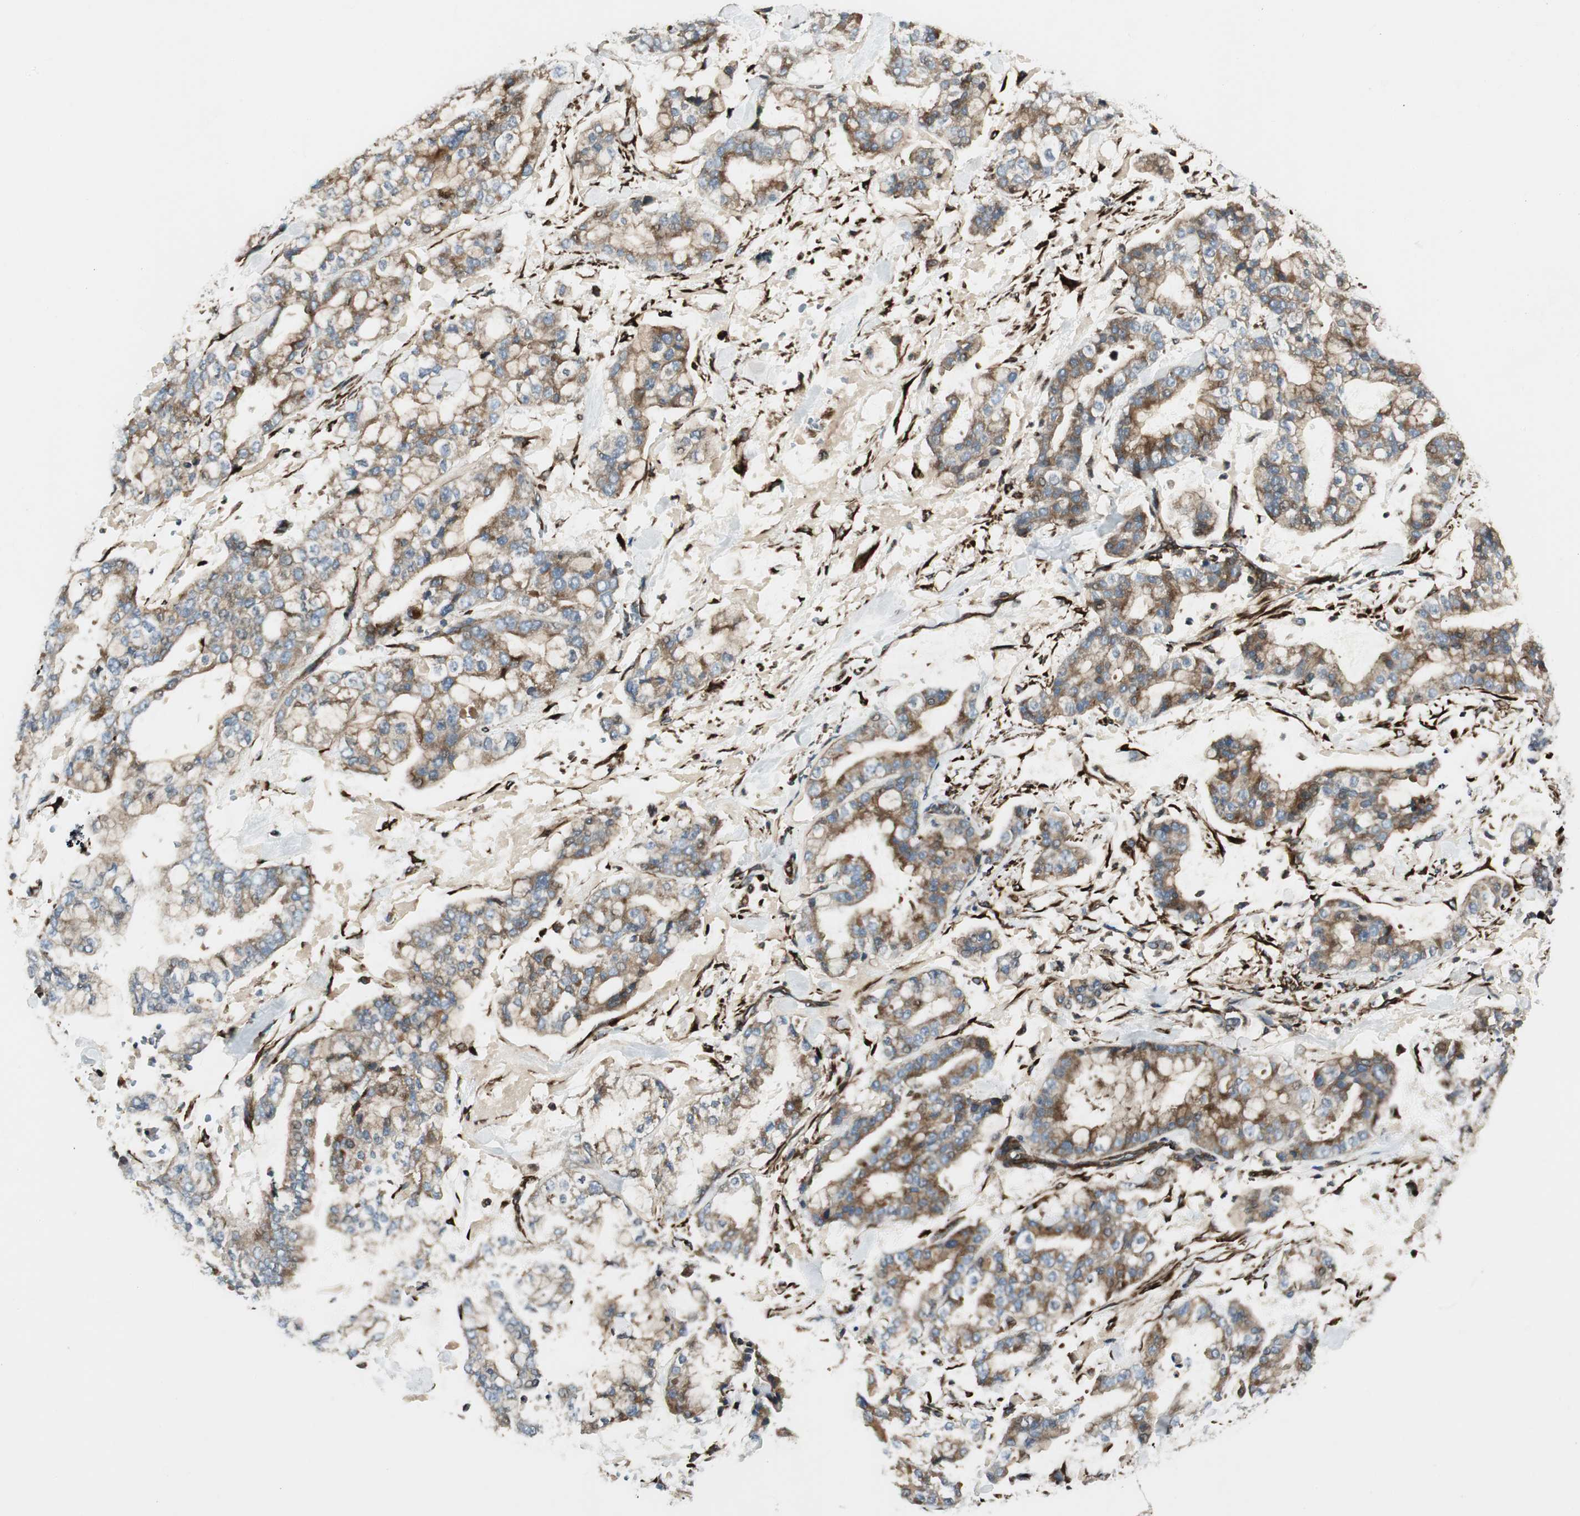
{"staining": {"intensity": "moderate", "quantity": ">75%", "location": "cytoplasmic/membranous"}, "tissue": "stomach cancer", "cell_type": "Tumor cells", "image_type": "cancer", "snomed": [{"axis": "morphology", "description": "Normal tissue, NOS"}, {"axis": "morphology", "description": "Adenocarcinoma, NOS"}, {"axis": "topography", "description": "Stomach, upper"}, {"axis": "topography", "description": "Stomach"}], "caption": "The histopathology image shows immunohistochemical staining of adenocarcinoma (stomach). There is moderate cytoplasmic/membranous expression is identified in about >75% of tumor cells.", "gene": "PRKG1", "patient": {"sex": "male", "age": 76}}